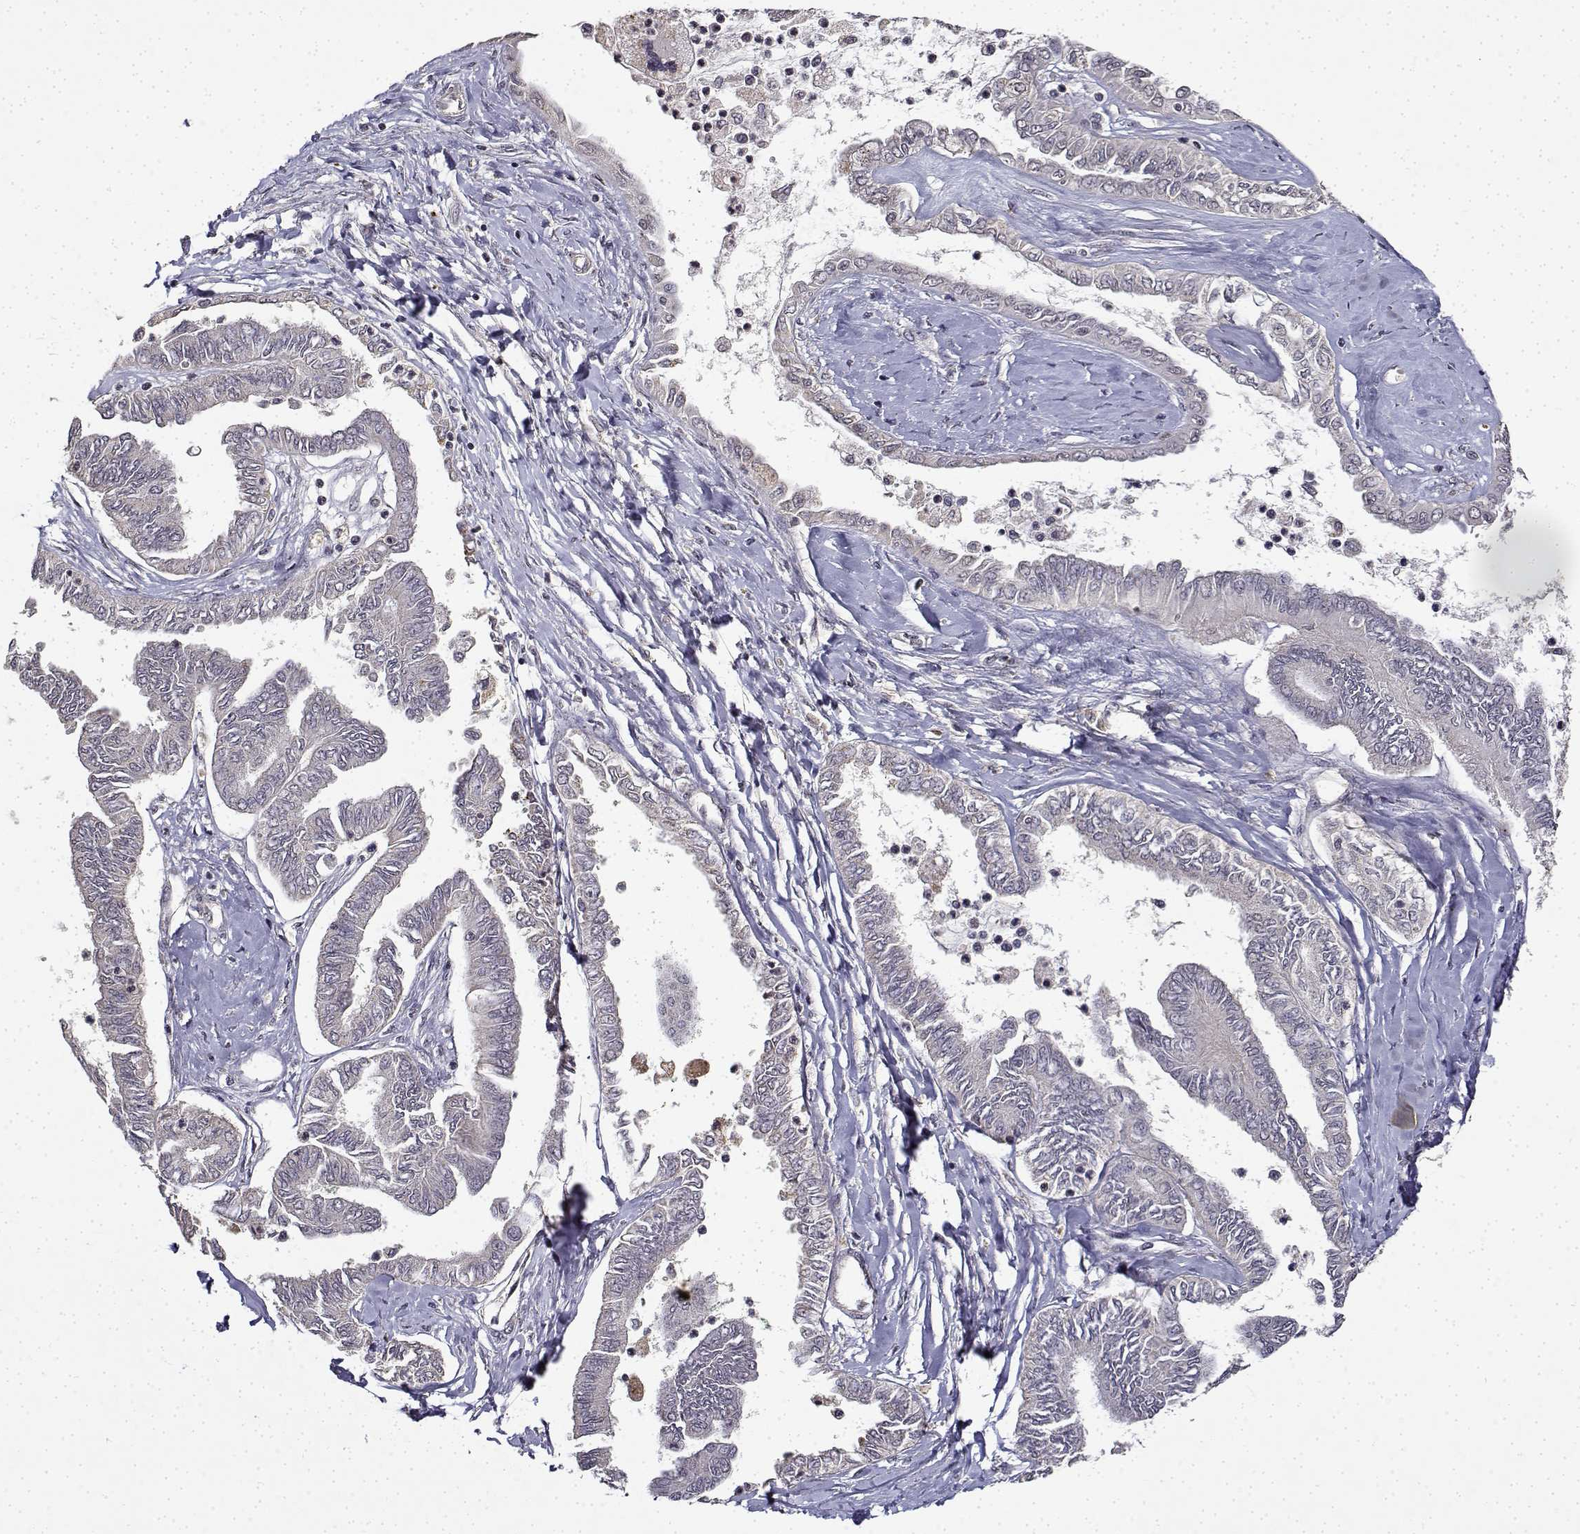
{"staining": {"intensity": "negative", "quantity": "none", "location": "none"}, "tissue": "ovarian cancer", "cell_type": "Tumor cells", "image_type": "cancer", "snomed": [{"axis": "morphology", "description": "Carcinoma, endometroid"}, {"axis": "topography", "description": "Ovary"}], "caption": "An IHC image of endometroid carcinoma (ovarian) is shown. There is no staining in tumor cells of endometroid carcinoma (ovarian).", "gene": "BDNF", "patient": {"sex": "female", "age": 70}}